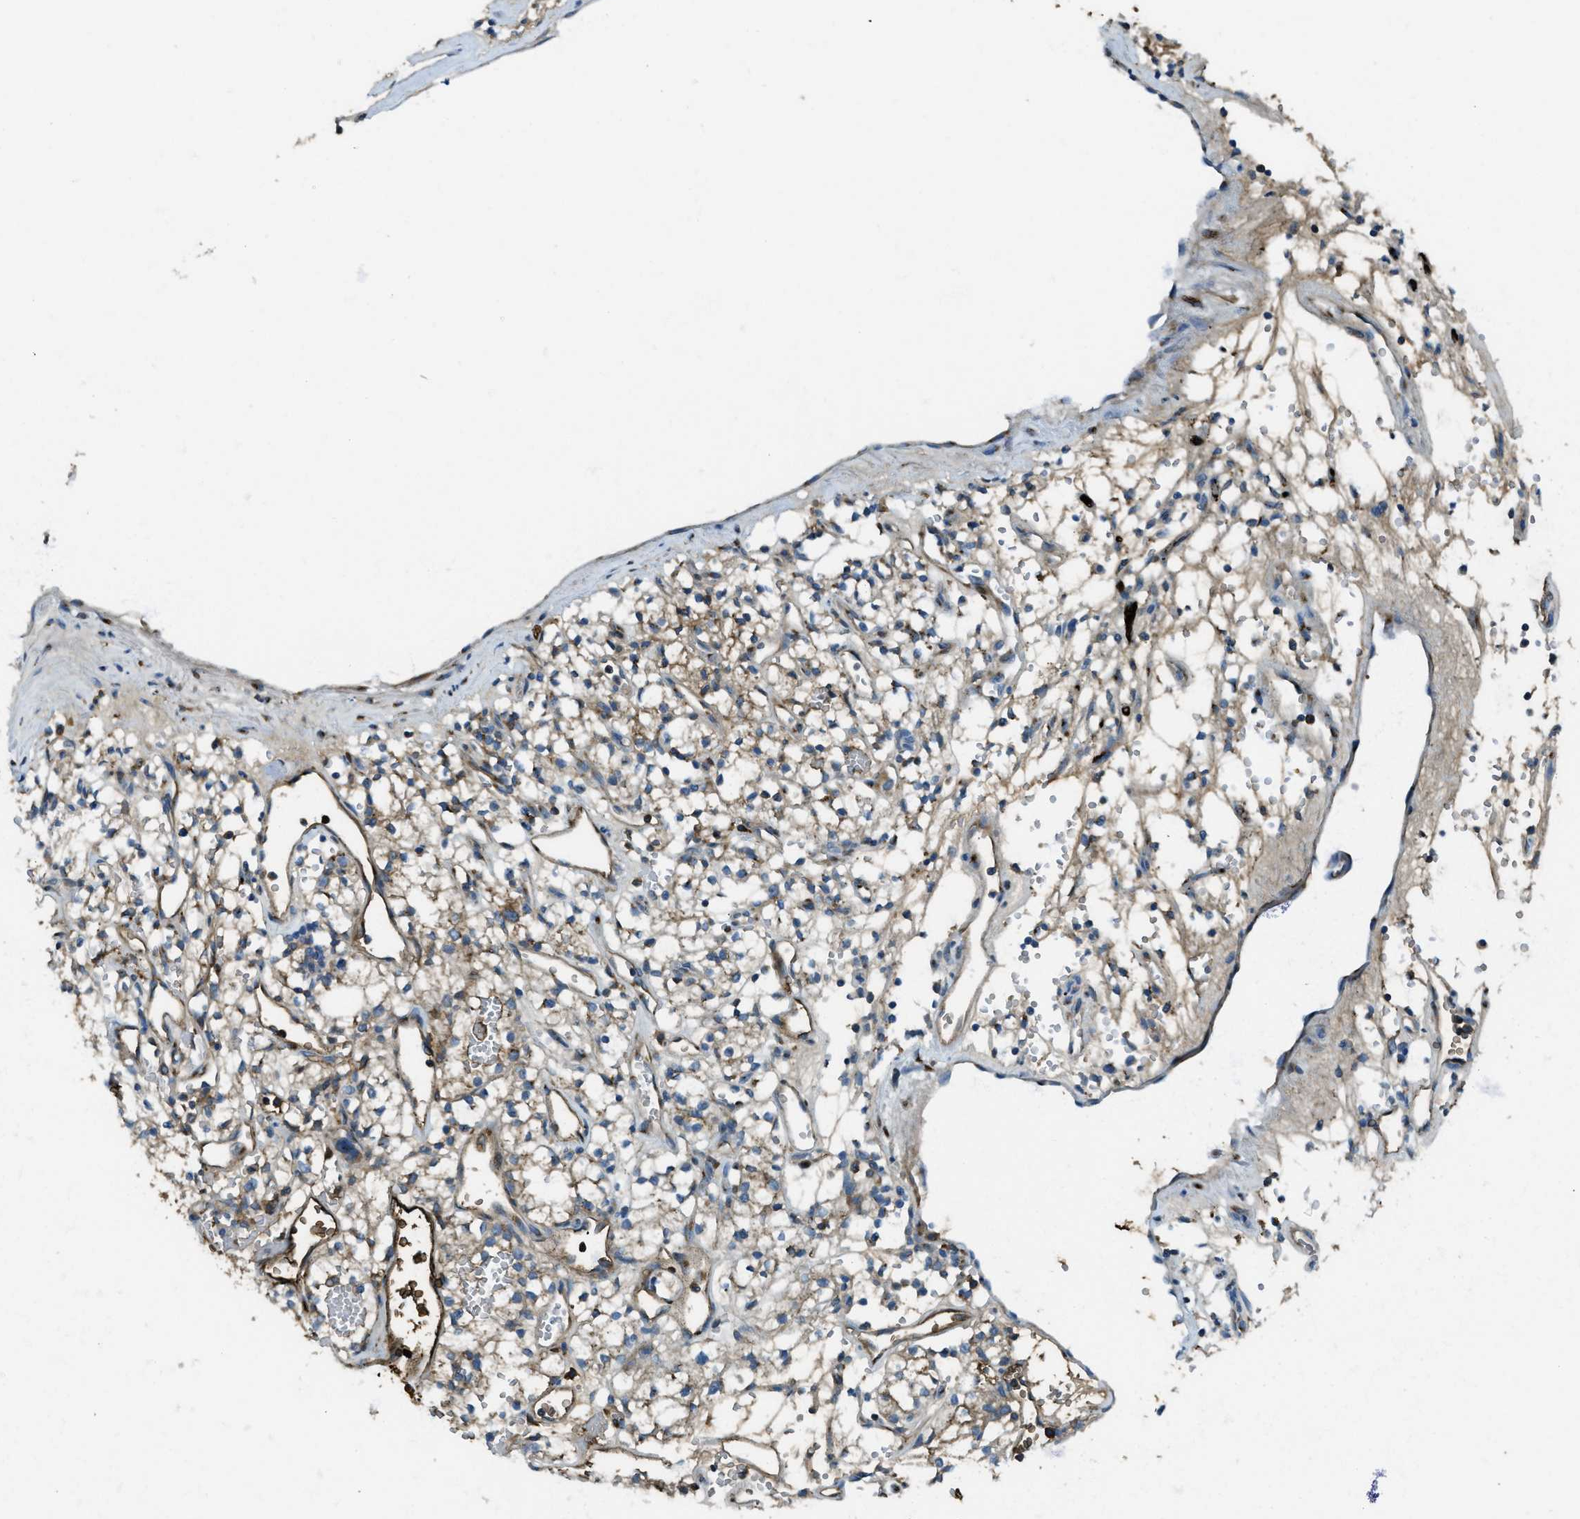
{"staining": {"intensity": "weak", "quantity": "25%-75%", "location": "cytoplasmic/membranous"}, "tissue": "renal cancer", "cell_type": "Tumor cells", "image_type": "cancer", "snomed": [{"axis": "morphology", "description": "Adenocarcinoma, NOS"}, {"axis": "topography", "description": "Kidney"}], "caption": "Immunohistochemistry micrograph of neoplastic tissue: human renal cancer stained using immunohistochemistry (IHC) reveals low levels of weak protein expression localized specifically in the cytoplasmic/membranous of tumor cells, appearing as a cytoplasmic/membranous brown color.", "gene": "TRIM59", "patient": {"sex": "male", "age": 59}}